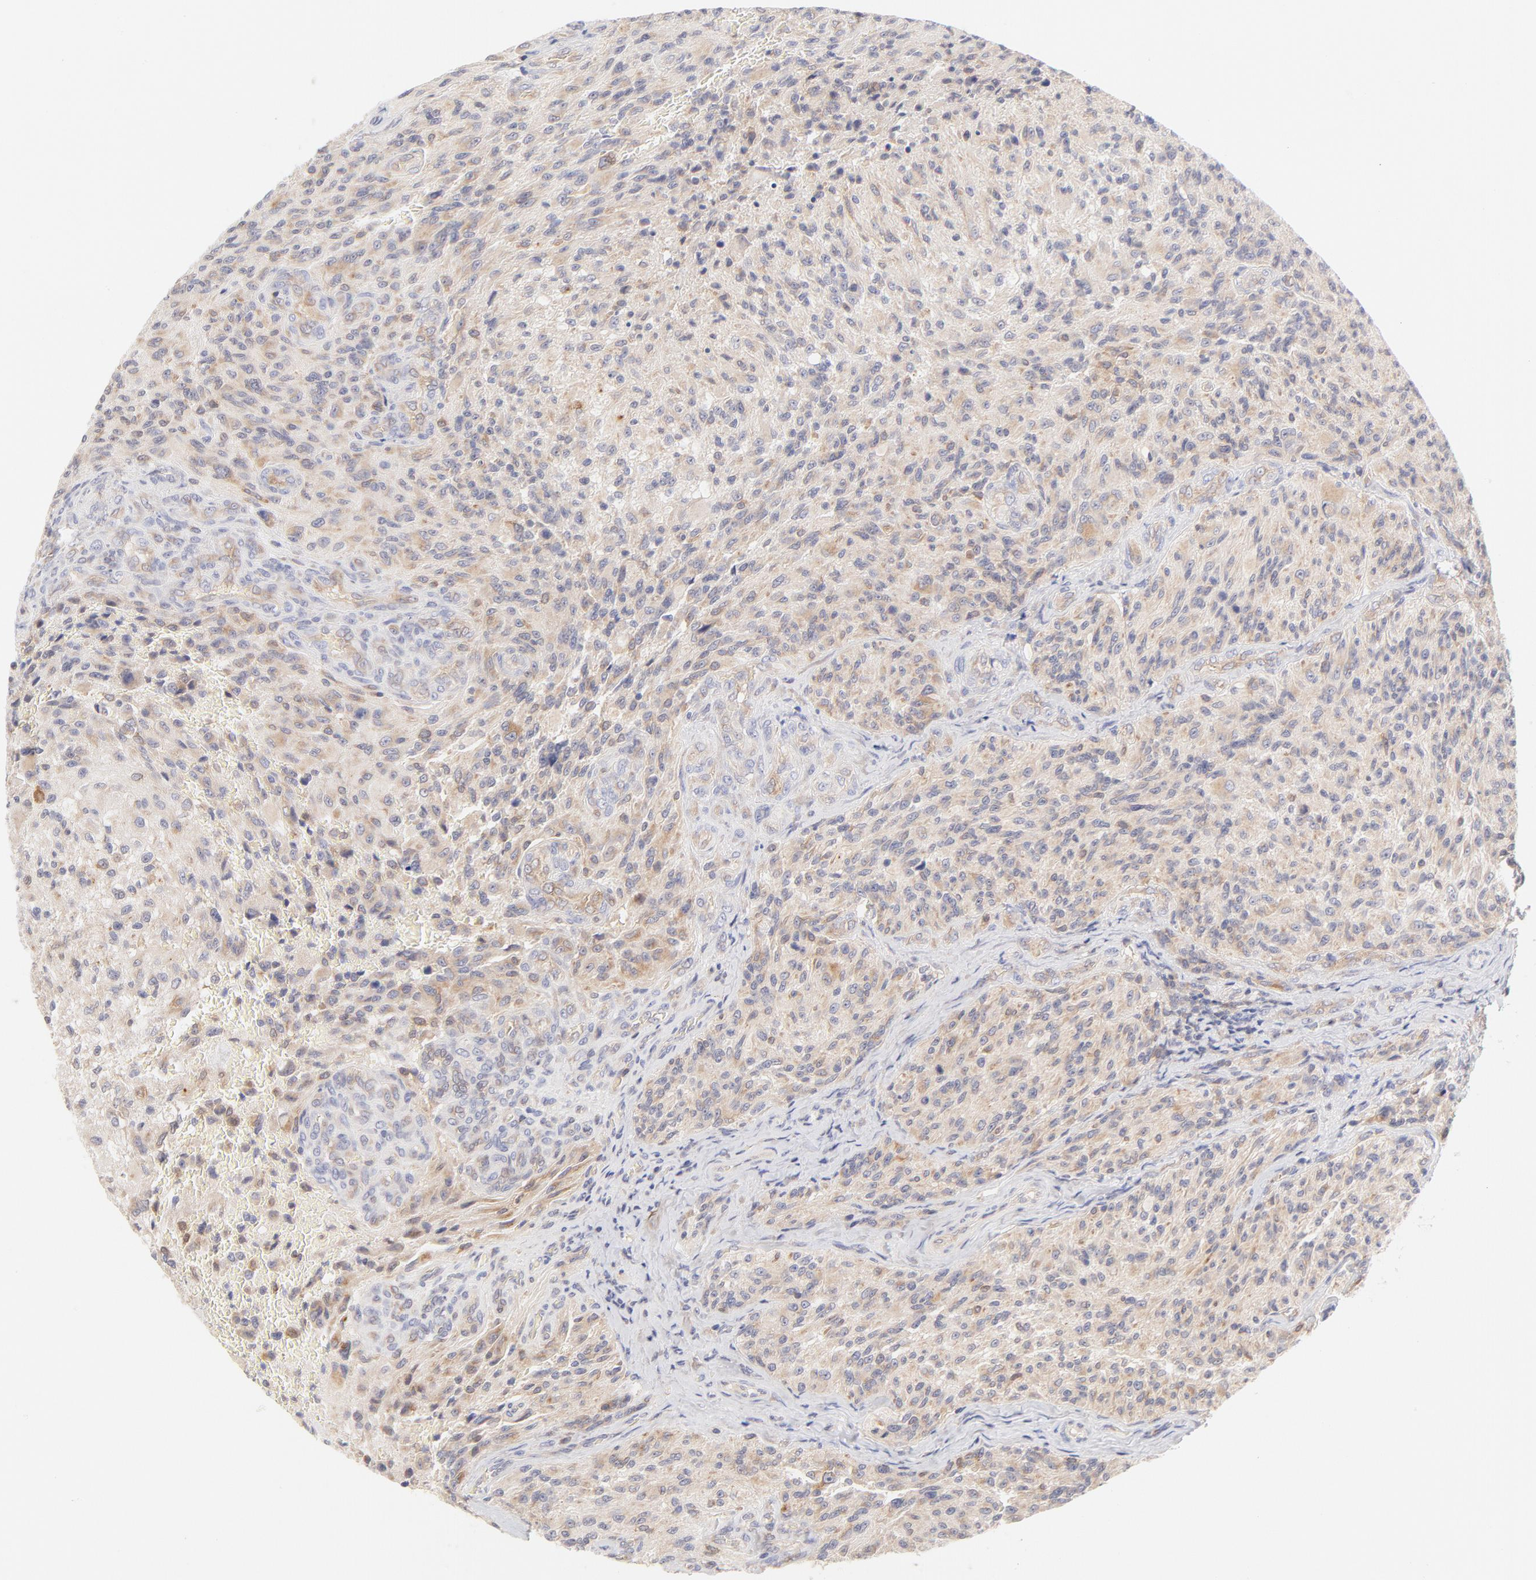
{"staining": {"intensity": "weak", "quantity": ">75%", "location": "cytoplasmic/membranous"}, "tissue": "glioma", "cell_type": "Tumor cells", "image_type": "cancer", "snomed": [{"axis": "morphology", "description": "Normal tissue, NOS"}, {"axis": "morphology", "description": "Glioma, malignant, High grade"}, {"axis": "topography", "description": "Cerebral cortex"}], "caption": "Protein expression by IHC exhibits weak cytoplasmic/membranous expression in approximately >75% of tumor cells in high-grade glioma (malignant). Immunohistochemistry (ihc) stains the protein in brown and the nuclei are stained blue.", "gene": "RPS6KA1", "patient": {"sex": "male", "age": 56}}